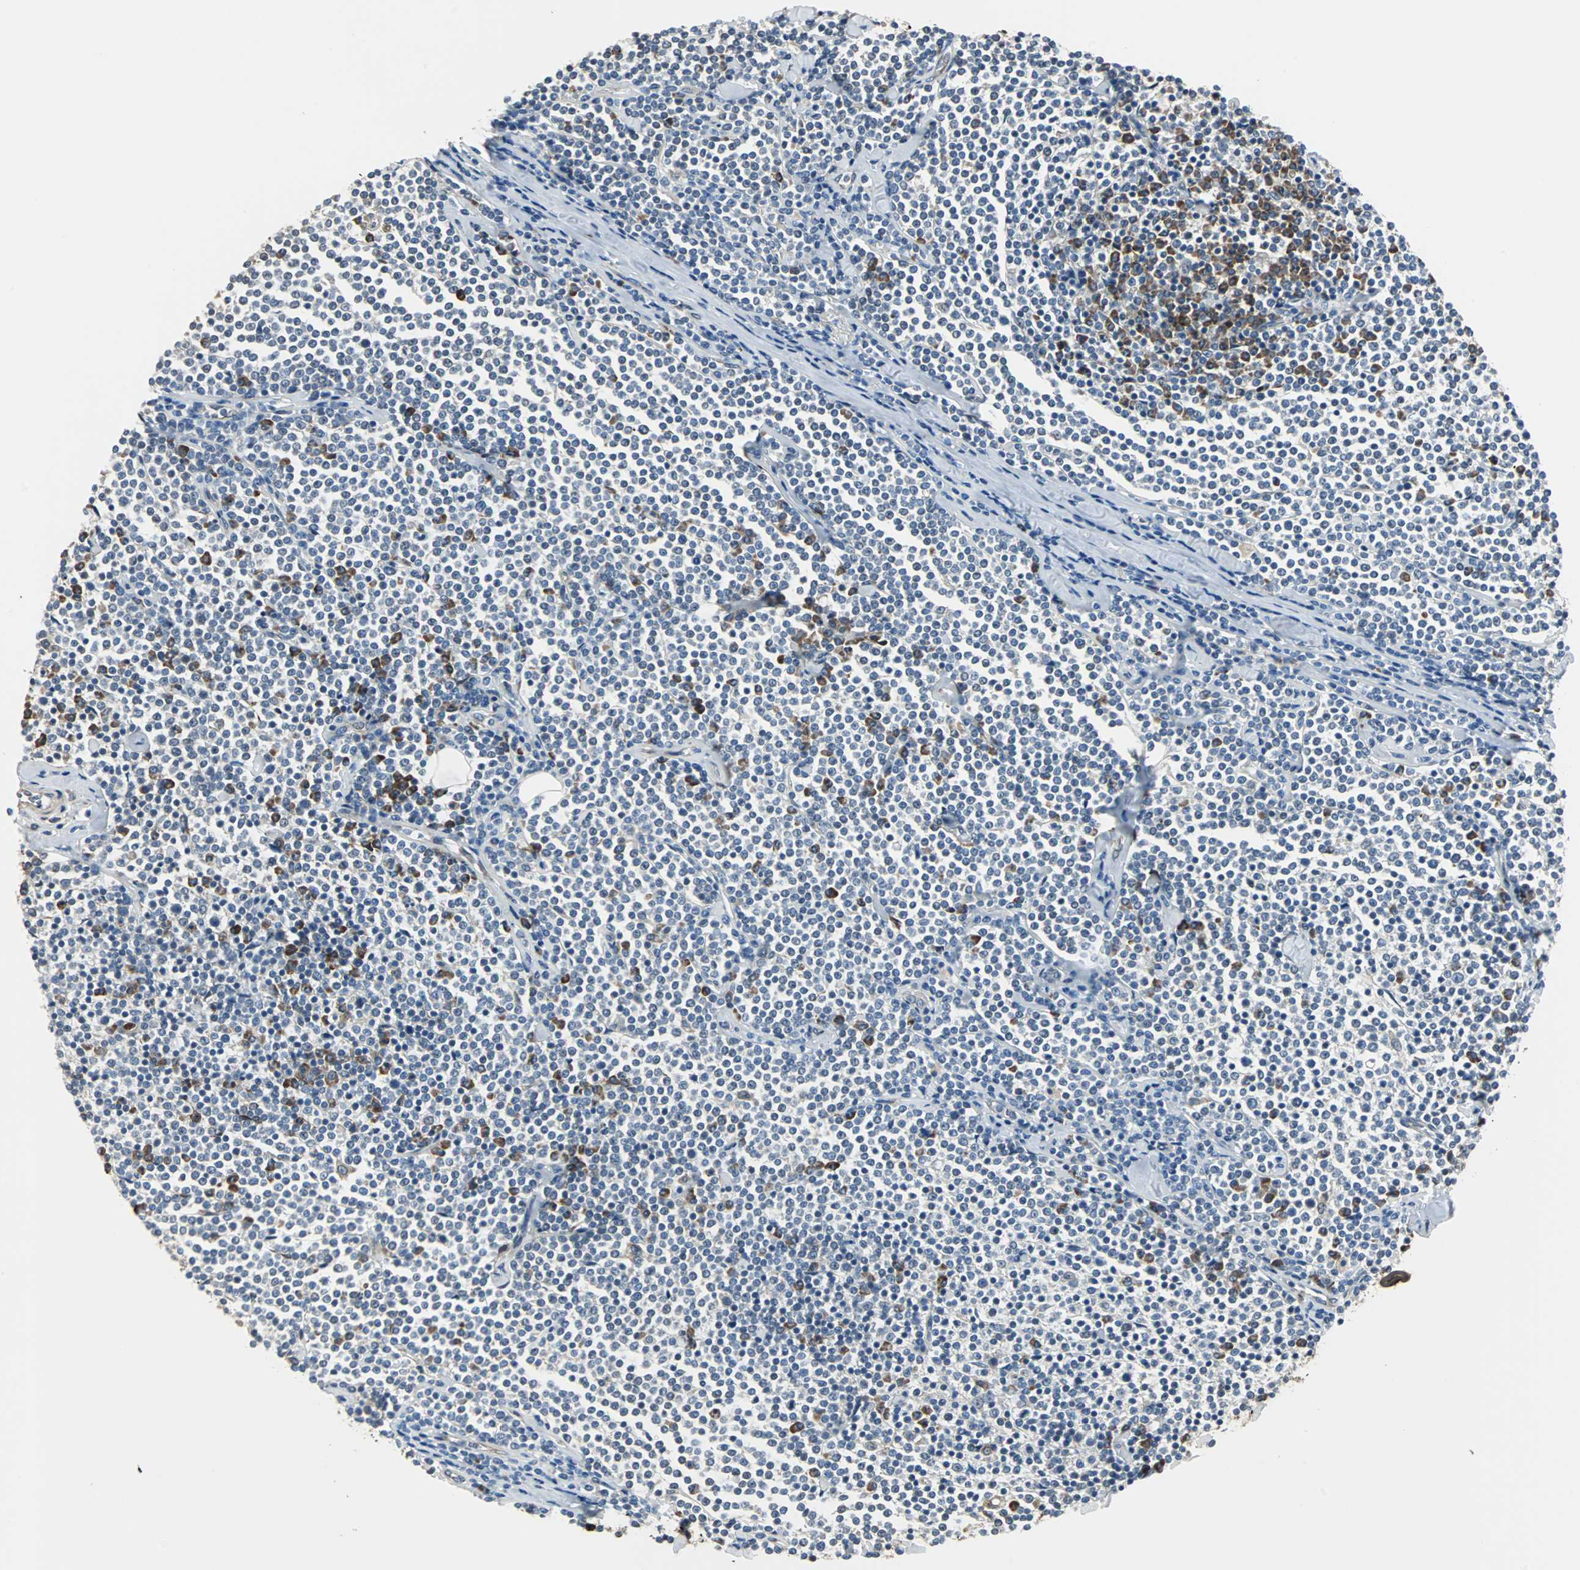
{"staining": {"intensity": "negative", "quantity": "none", "location": "none"}, "tissue": "lymphoma", "cell_type": "Tumor cells", "image_type": "cancer", "snomed": [{"axis": "morphology", "description": "Malignant lymphoma, non-Hodgkin's type, Low grade"}, {"axis": "topography", "description": "Soft tissue"}], "caption": "DAB immunohistochemical staining of malignant lymphoma, non-Hodgkin's type (low-grade) exhibits no significant positivity in tumor cells.", "gene": "CHP1", "patient": {"sex": "male", "age": 92}}